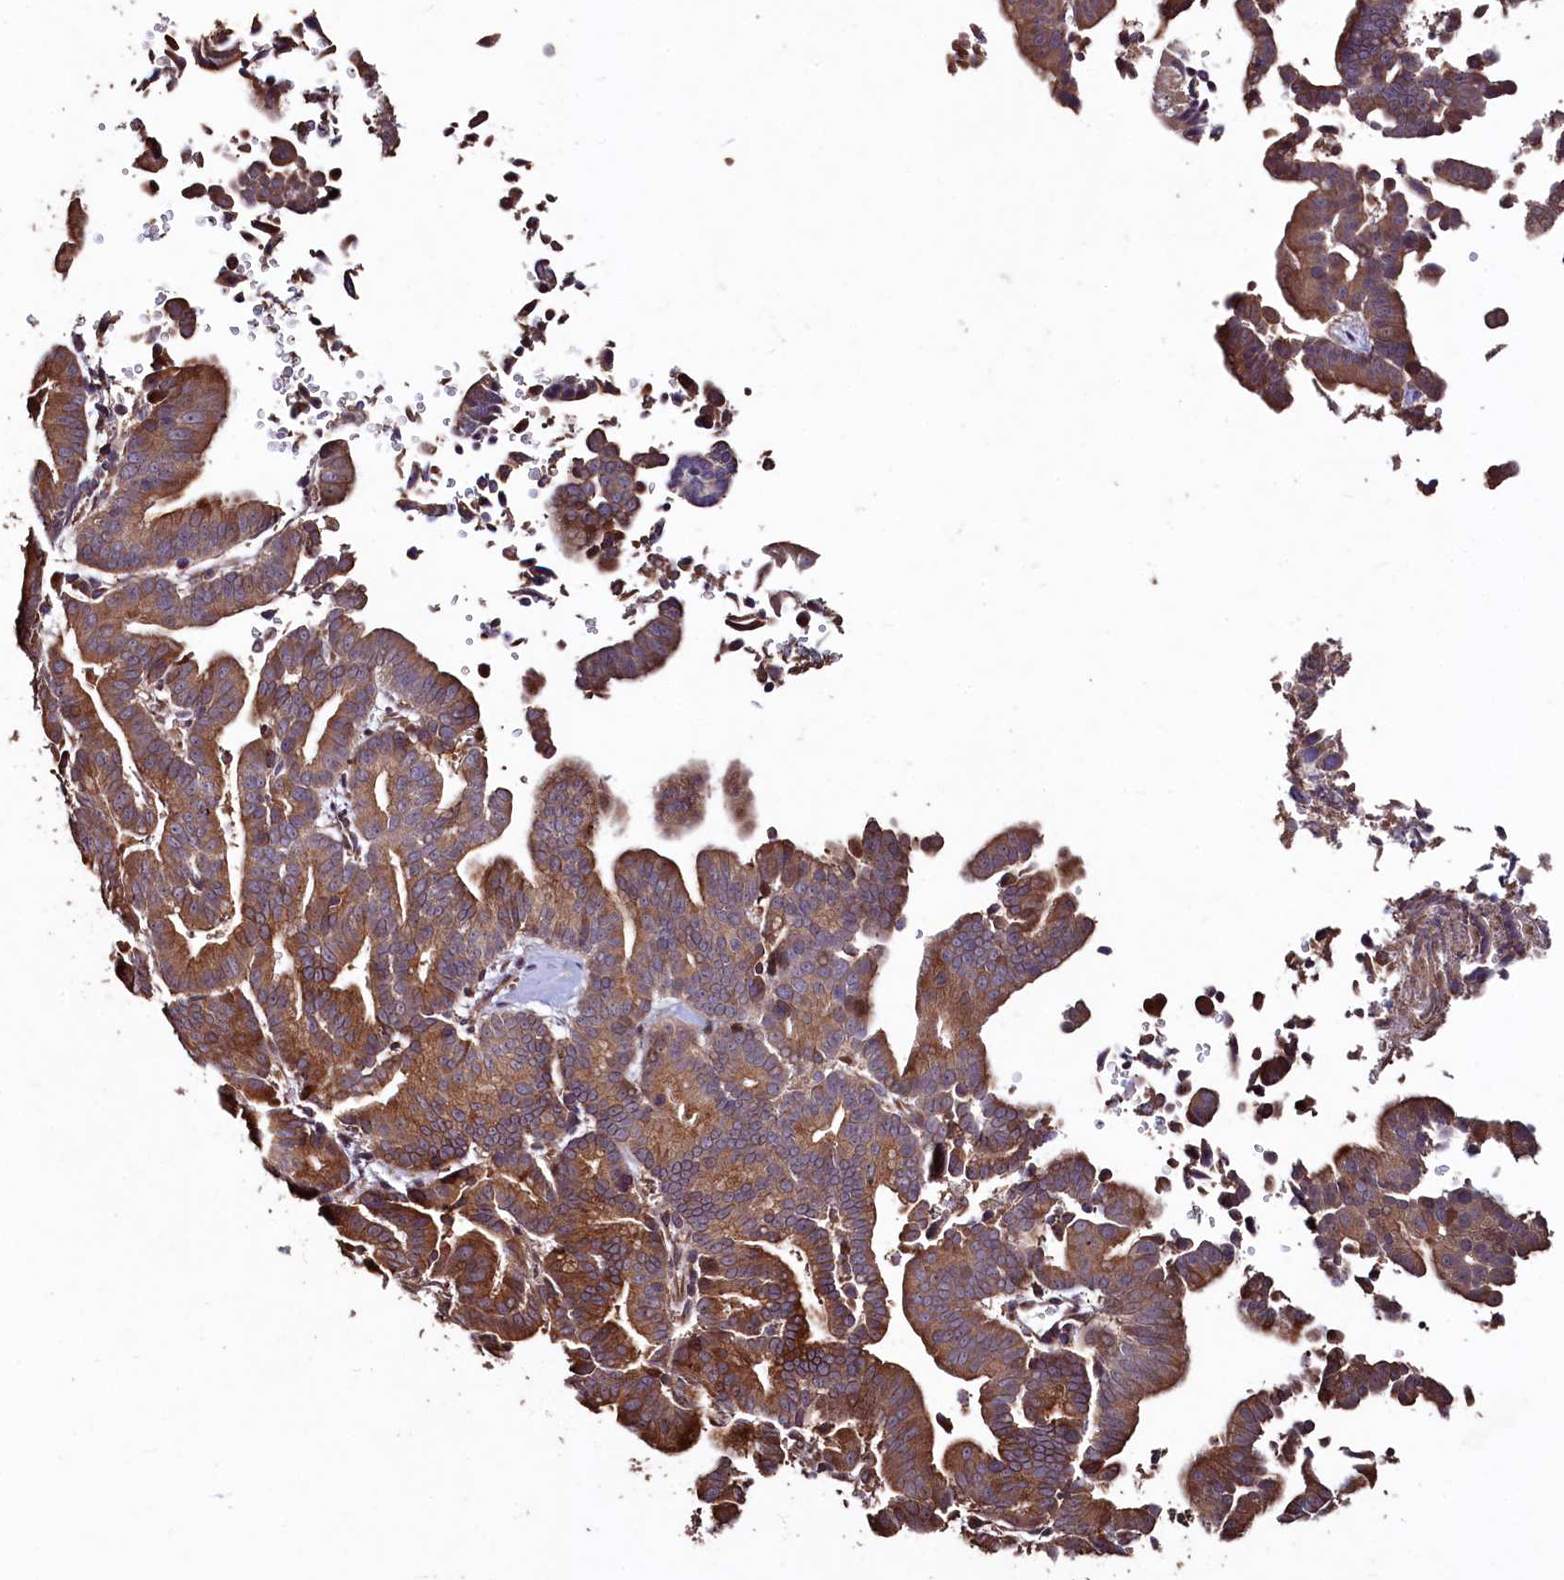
{"staining": {"intensity": "moderate", "quantity": ">75%", "location": "cytoplasmic/membranous"}, "tissue": "liver cancer", "cell_type": "Tumor cells", "image_type": "cancer", "snomed": [{"axis": "morphology", "description": "Cholangiocarcinoma"}, {"axis": "topography", "description": "Liver"}], "caption": "IHC micrograph of liver cholangiocarcinoma stained for a protein (brown), which shows medium levels of moderate cytoplasmic/membranous staining in about >75% of tumor cells.", "gene": "TMEM98", "patient": {"sex": "female", "age": 75}}